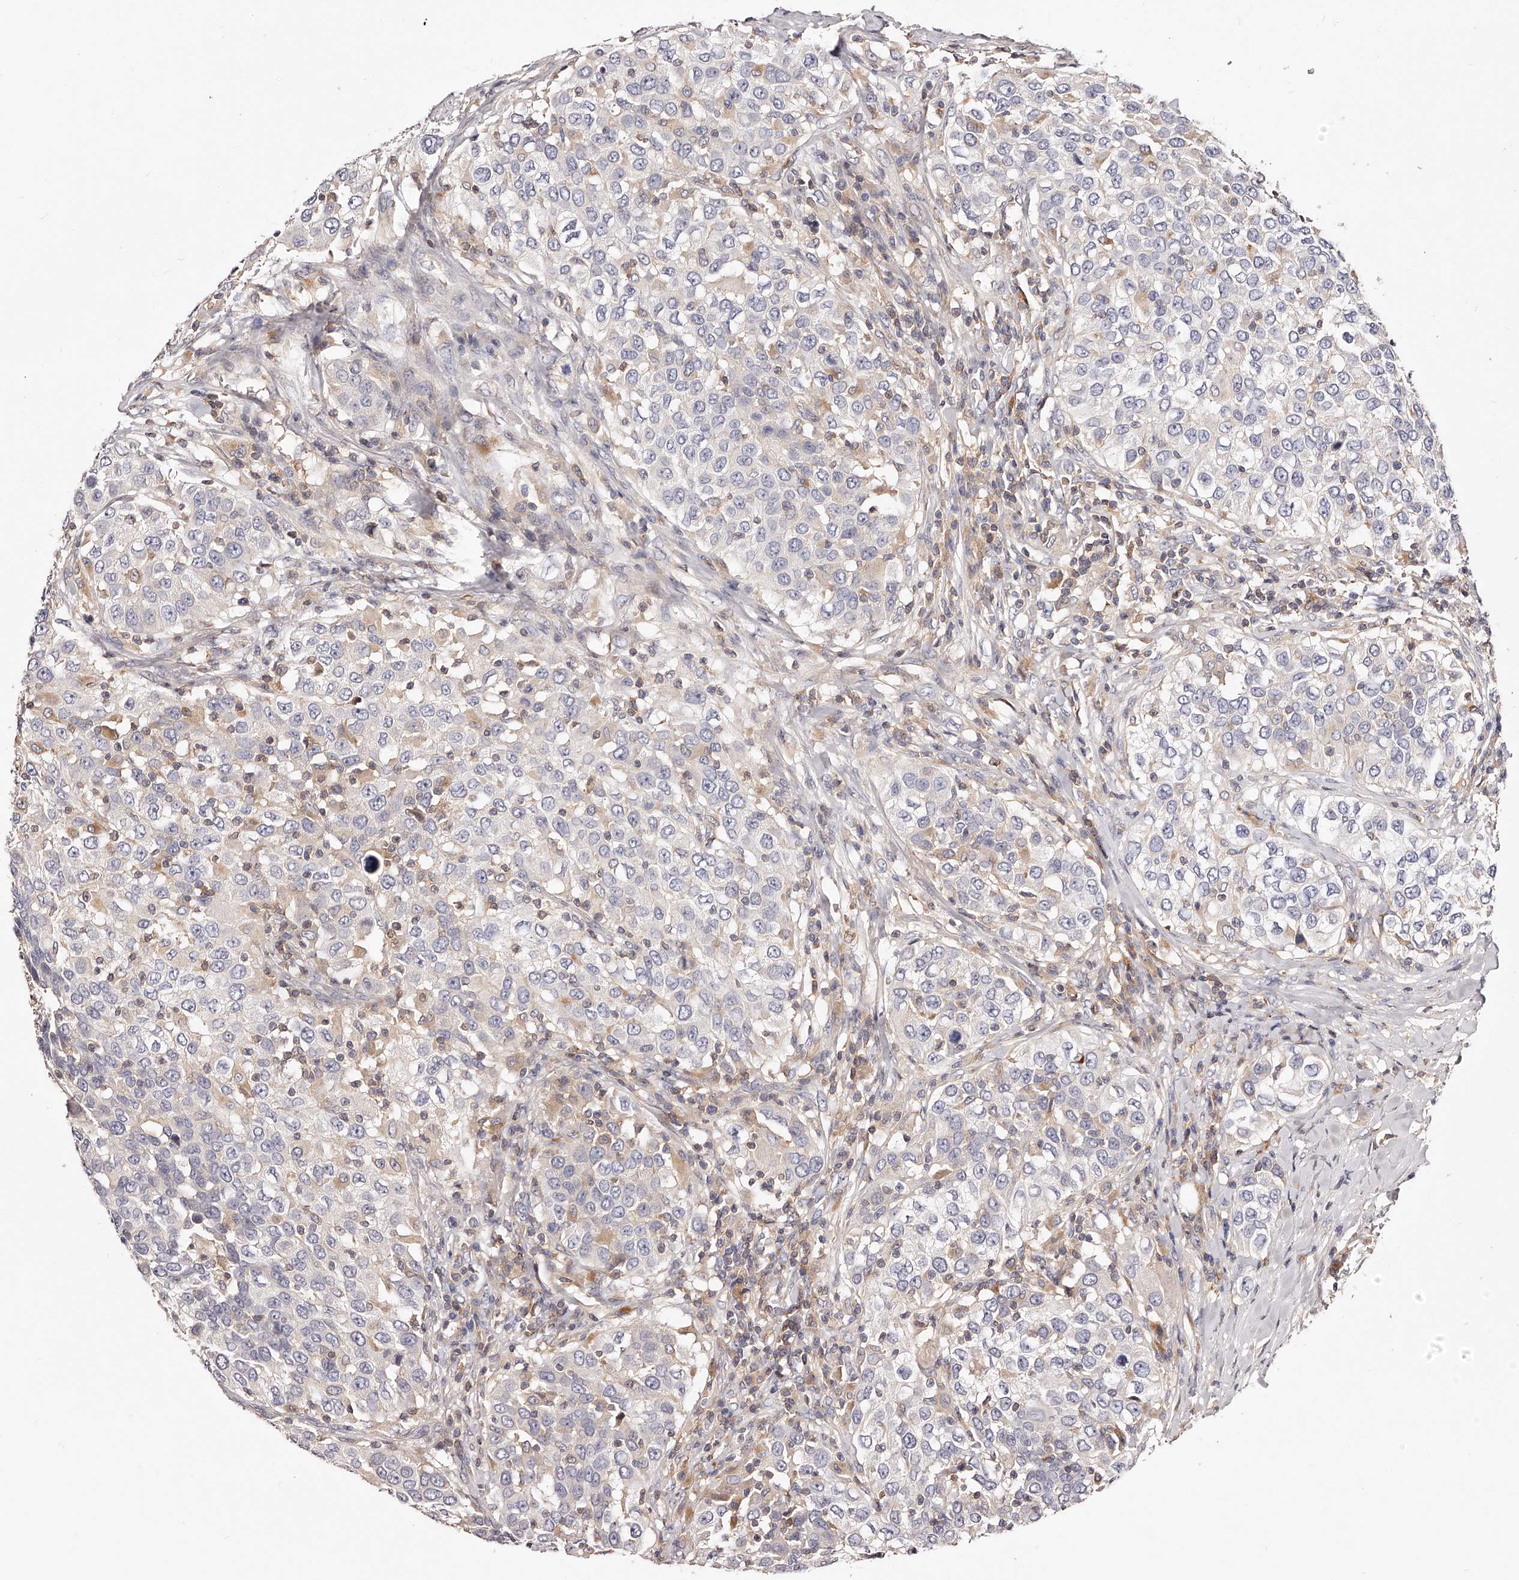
{"staining": {"intensity": "weak", "quantity": "<25%", "location": "cytoplasmic/membranous"}, "tissue": "urothelial cancer", "cell_type": "Tumor cells", "image_type": "cancer", "snomed": [{"axis": "morphology", "description": "Urothelial carcinoma, High grade"}, {"axis": "topography", "description": "Urinary bladder"}], "caption": "The histopathology image displays no significant positivity in tumor cells of urothelial cancer.", "gene": "PHACTR1", "patient": {"sex": "female", "age": 80}}